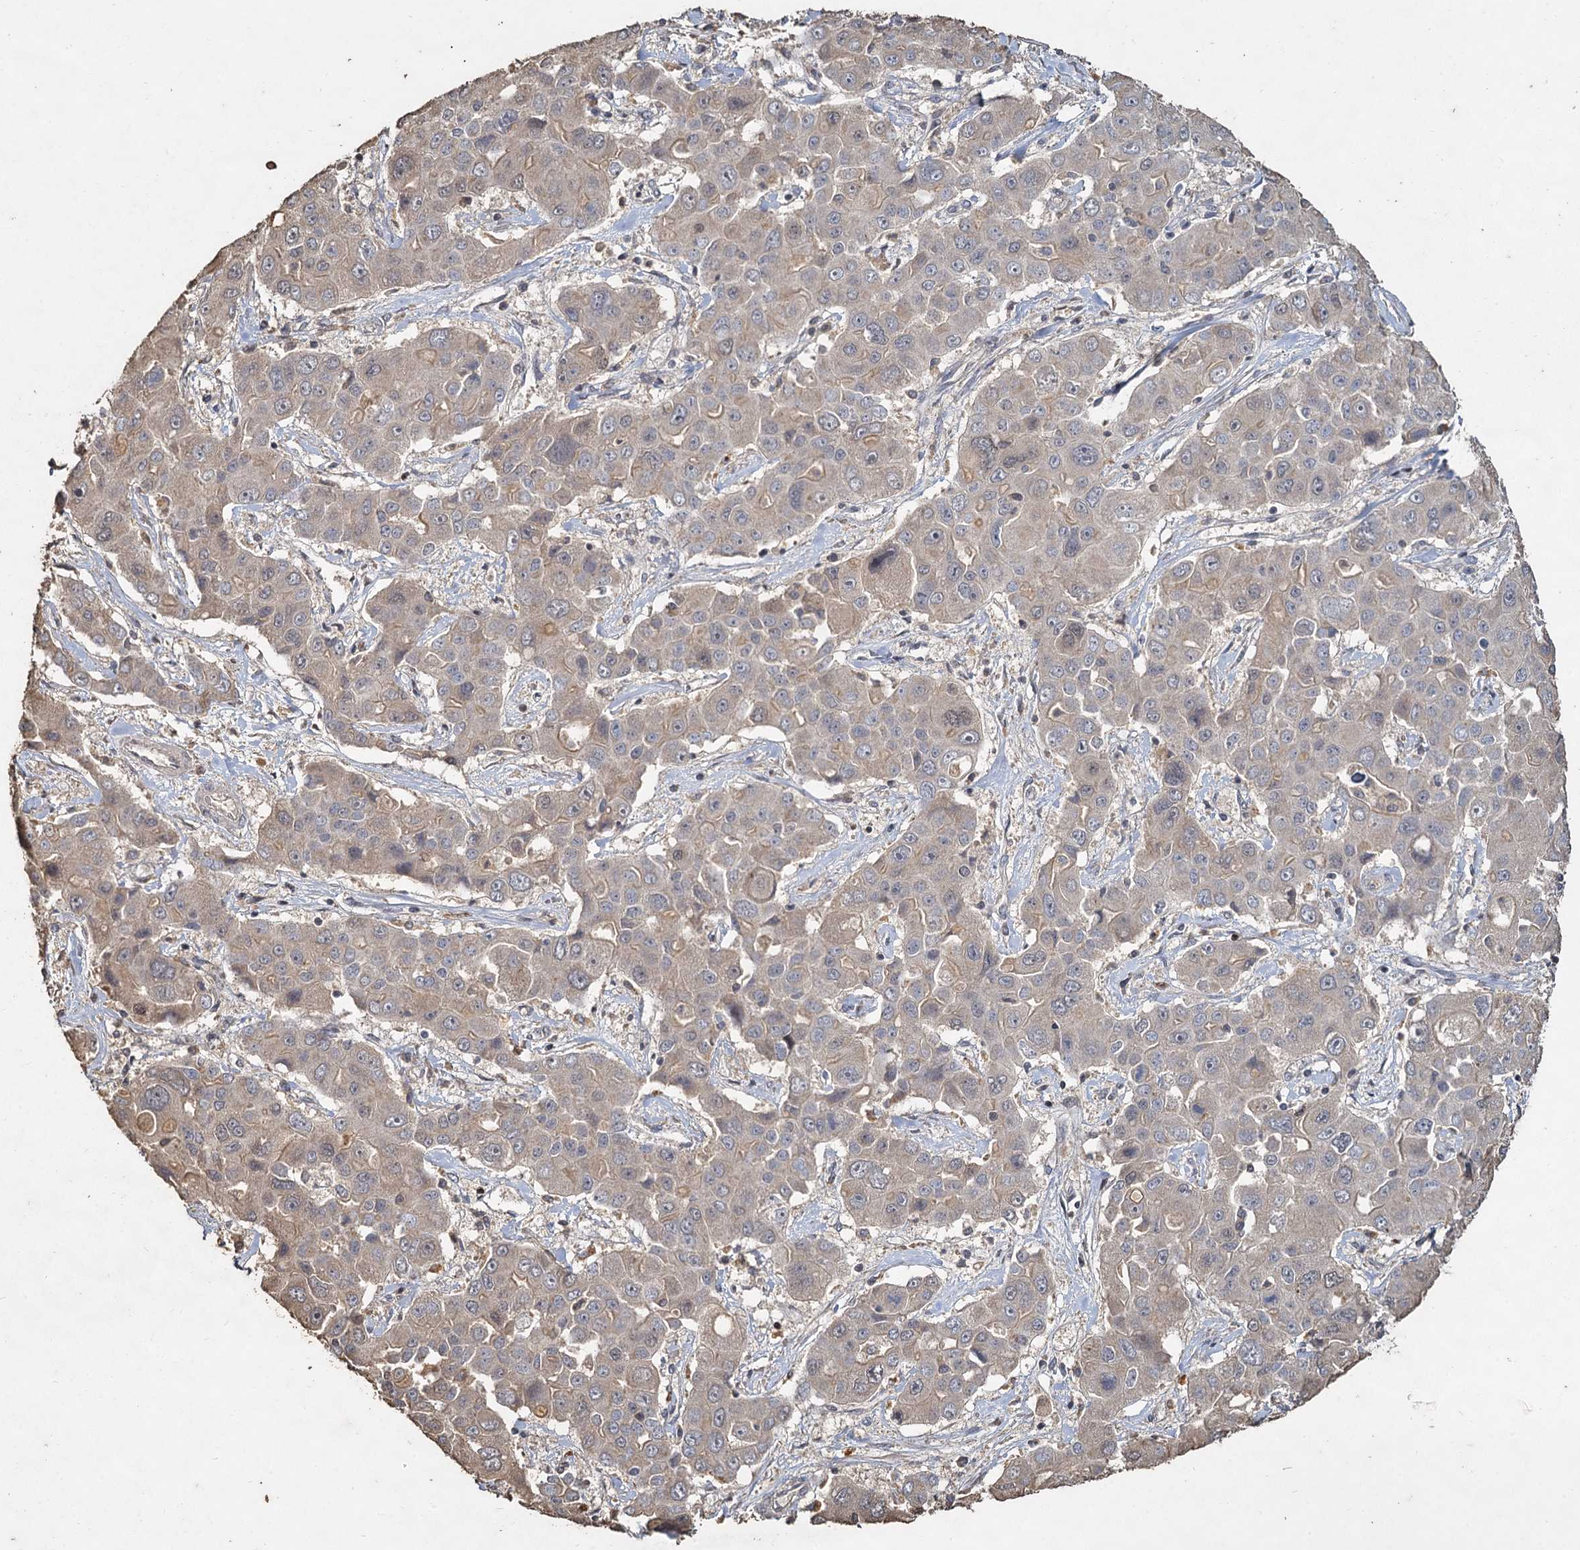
{"staining": {"intensity": "negative", "quantity": "none", "location": "none"}, "tissue": "liver cancer", "cell_type": "Tumor cells", "image_type": "cancer", "snomed": [{"axis": "morphology", "description": "Cholangiocarcinoma"}, {"axis": "topography", "description": "Liver"}], "caption": "Liver cholangiocarcinoma was stained to show a protein in brown. There is no significant staining in tumor cells.", "gene": "CCDC61", "patient": {"sex": "male", "age": 67}}